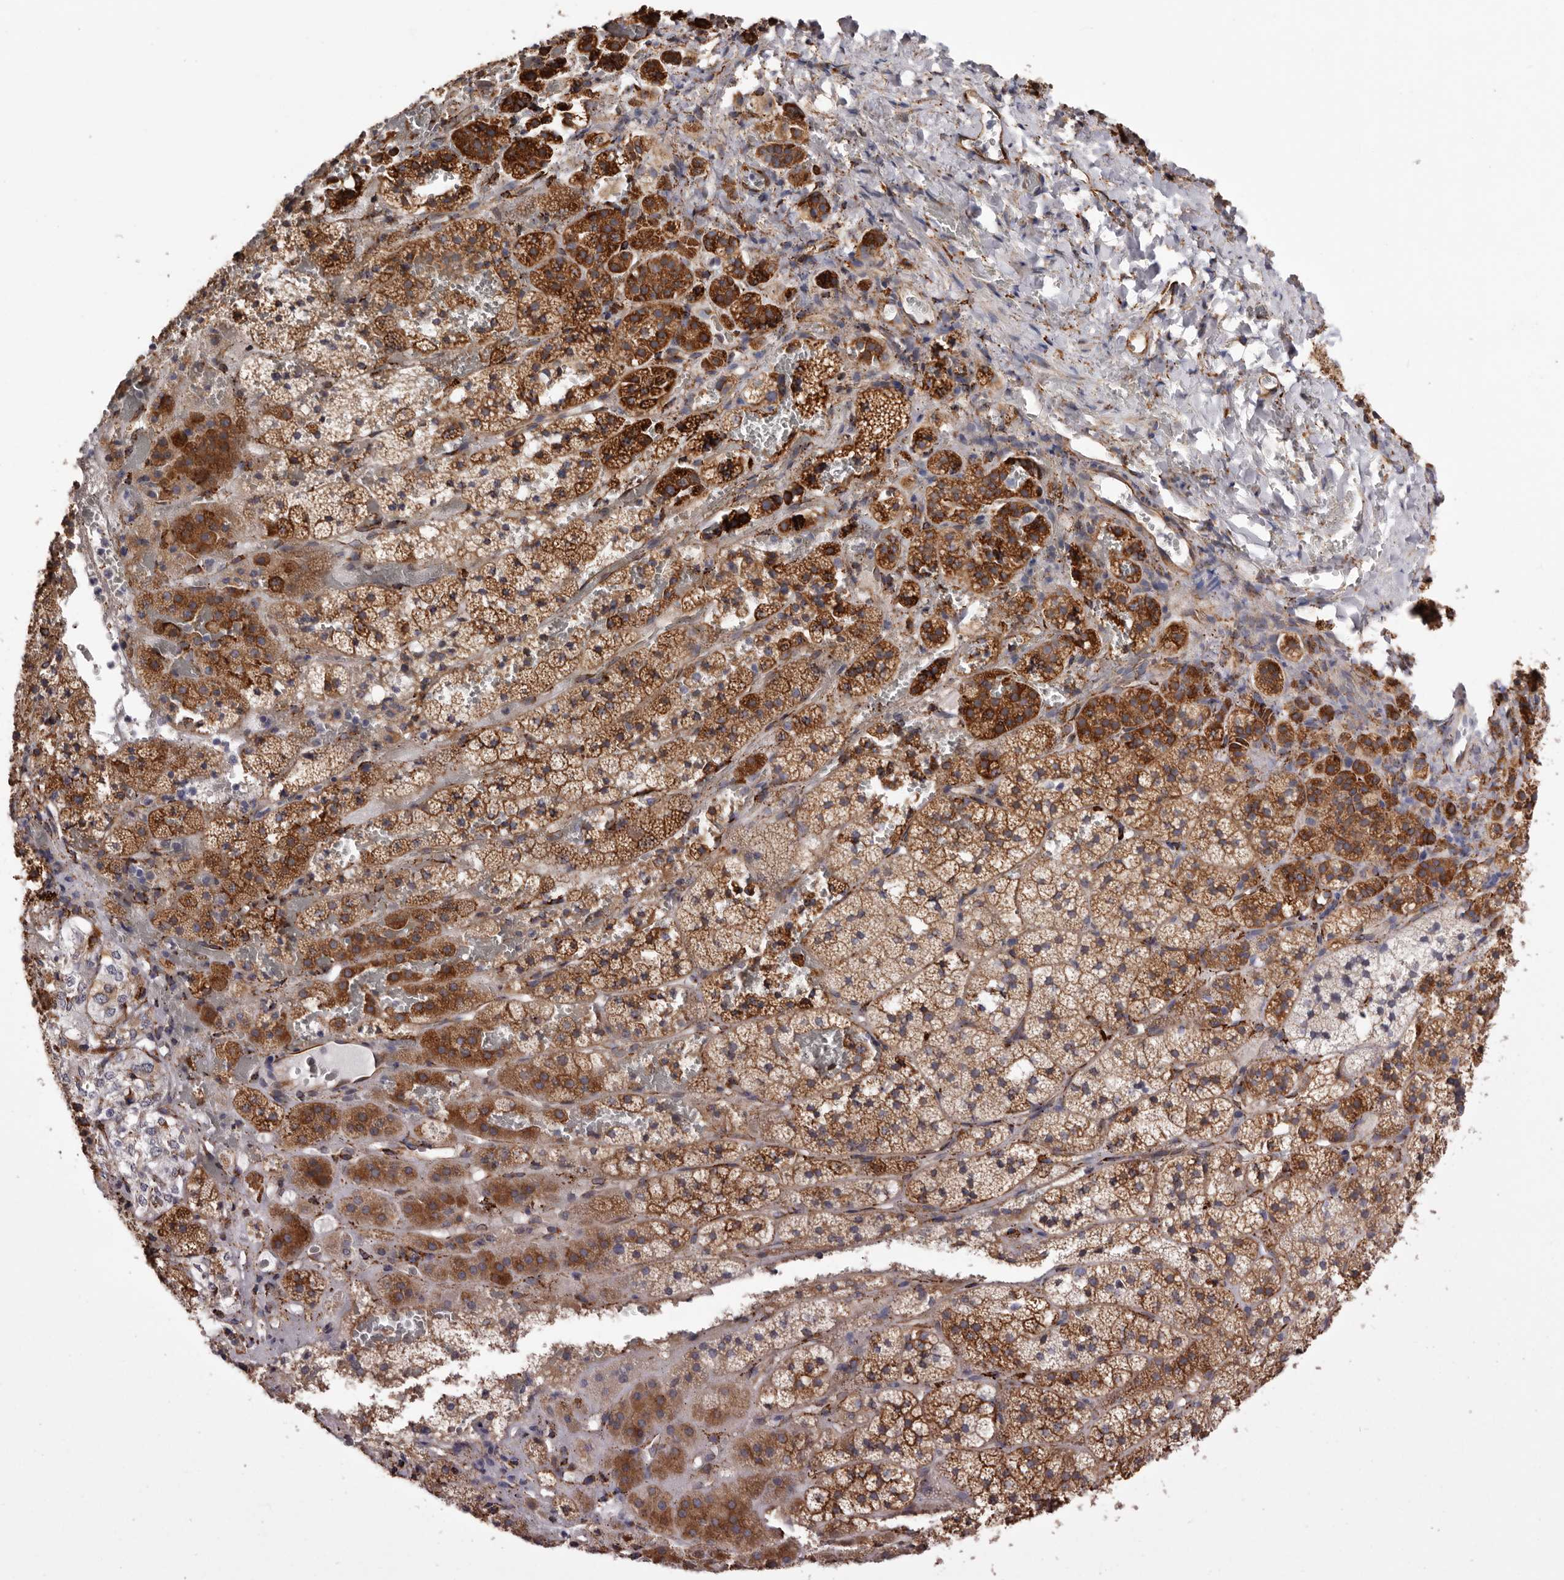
{"staining": {"intensity": "strong", "quantity": ">75%", "location": "cytoplasmic/membranous"}, "tissue": "adrenal gland", "cell_type": "Glandular cells", "image_type": "normal", "snomed": [{"axis": "morphology", "description": "Normal tissue, NOS"}, {"axis": "topography", "description": "Adrenal gland"}], "caption": "High-power microscopy captured an immunohistochemistry (IHC) micrograph of unremarkable adrenal gland, revealing strong cytoplasmic/membranous staining in about >75% of glandular cells. Immunohistochemistry (ihc) stains the protein of interest in brown and the nuclei are stained blue.", "gene": "SEMA3E", "patient": {"sex": "female", "age": 44}}